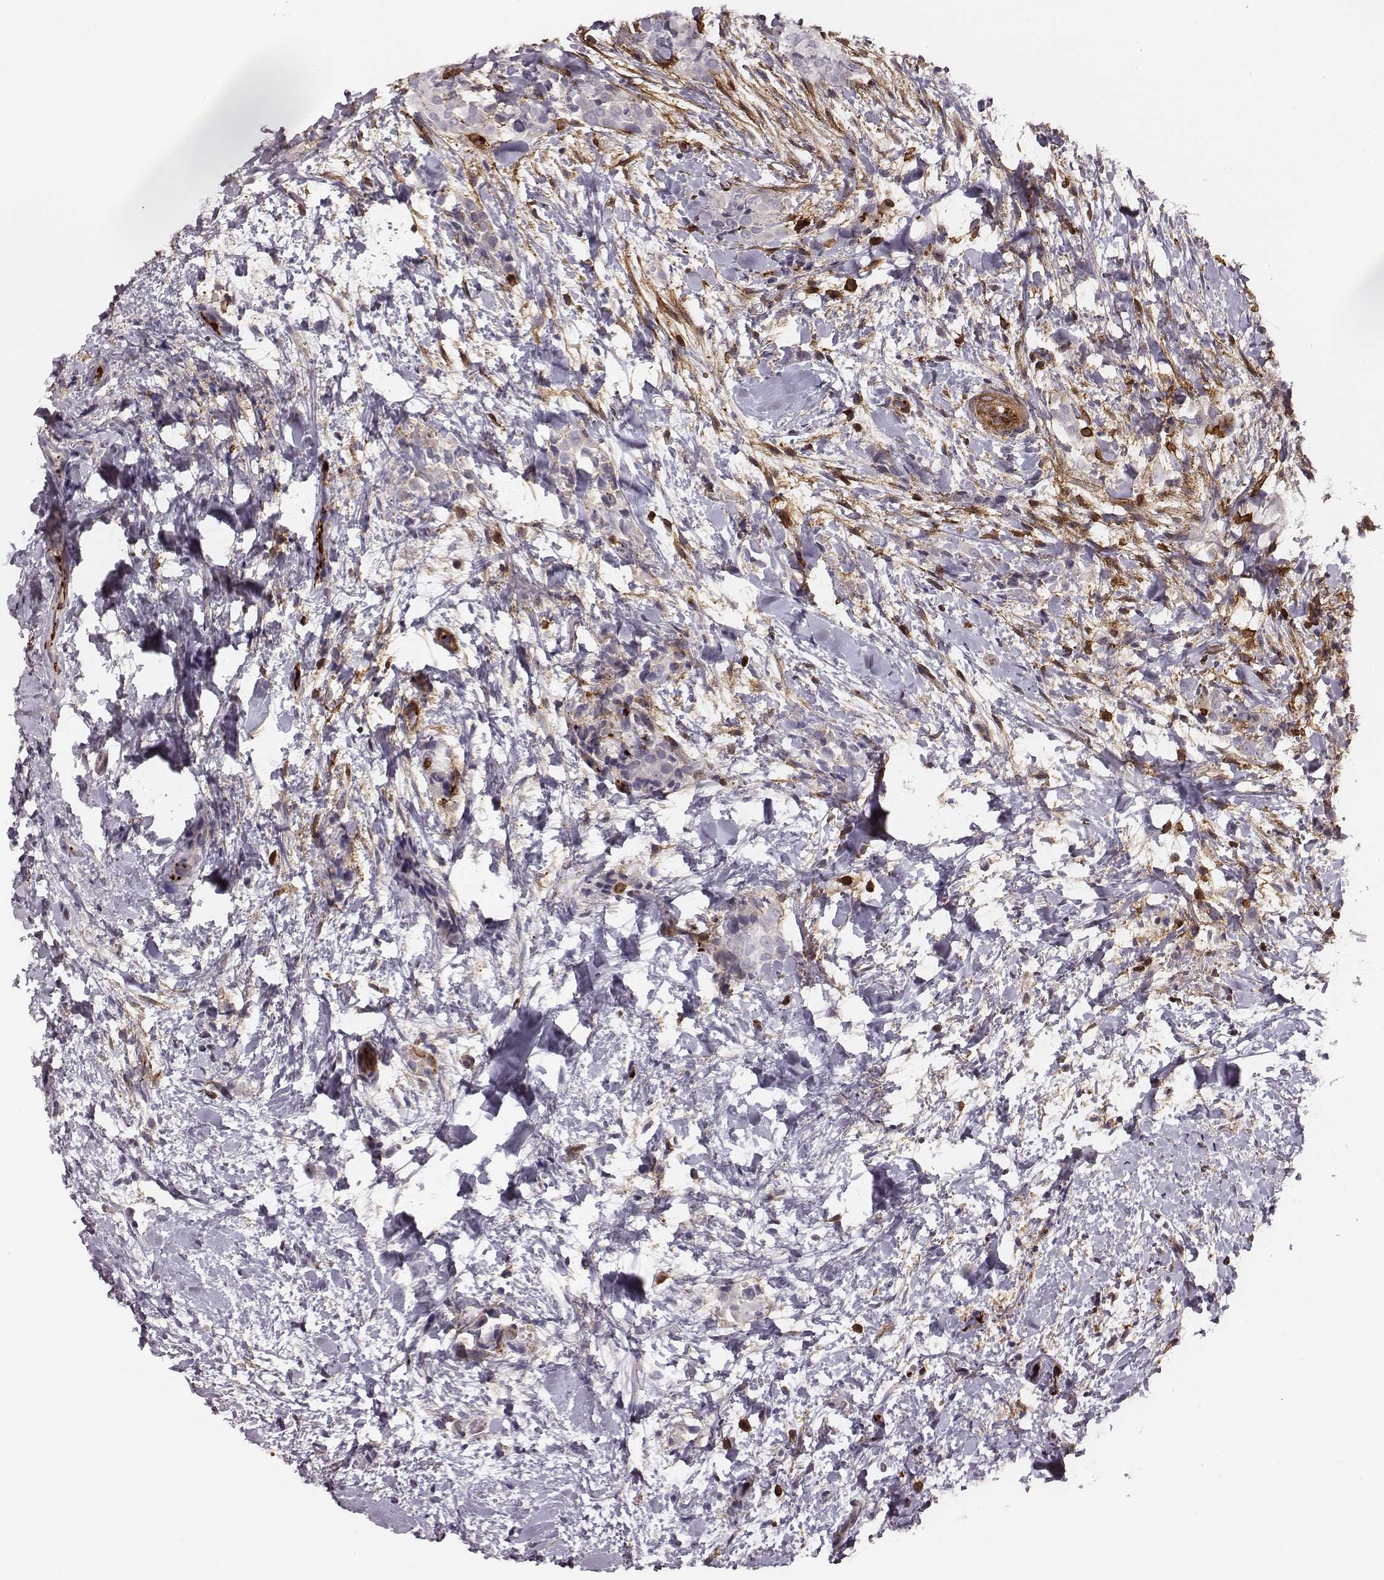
{"staining": {"intensity": "negative", "quantity": "none", "location": "none"}, "tissue": "thyroid cancer", "cell_type": "Tumor cells", "image_type": "cancer", "snomed": [{"axis": "morphology", "description": "Papillary adenocarcinoma, NOS"}, {"axis": "topography", "description": "Thyroid gland"}], "caption": "Photomicrograph shows no protein expression in tumor cells of thyroid papillary adenocarcinoma tissue.", "gene": "ZYX", "patient": {"sex": "male", "age": 61}}